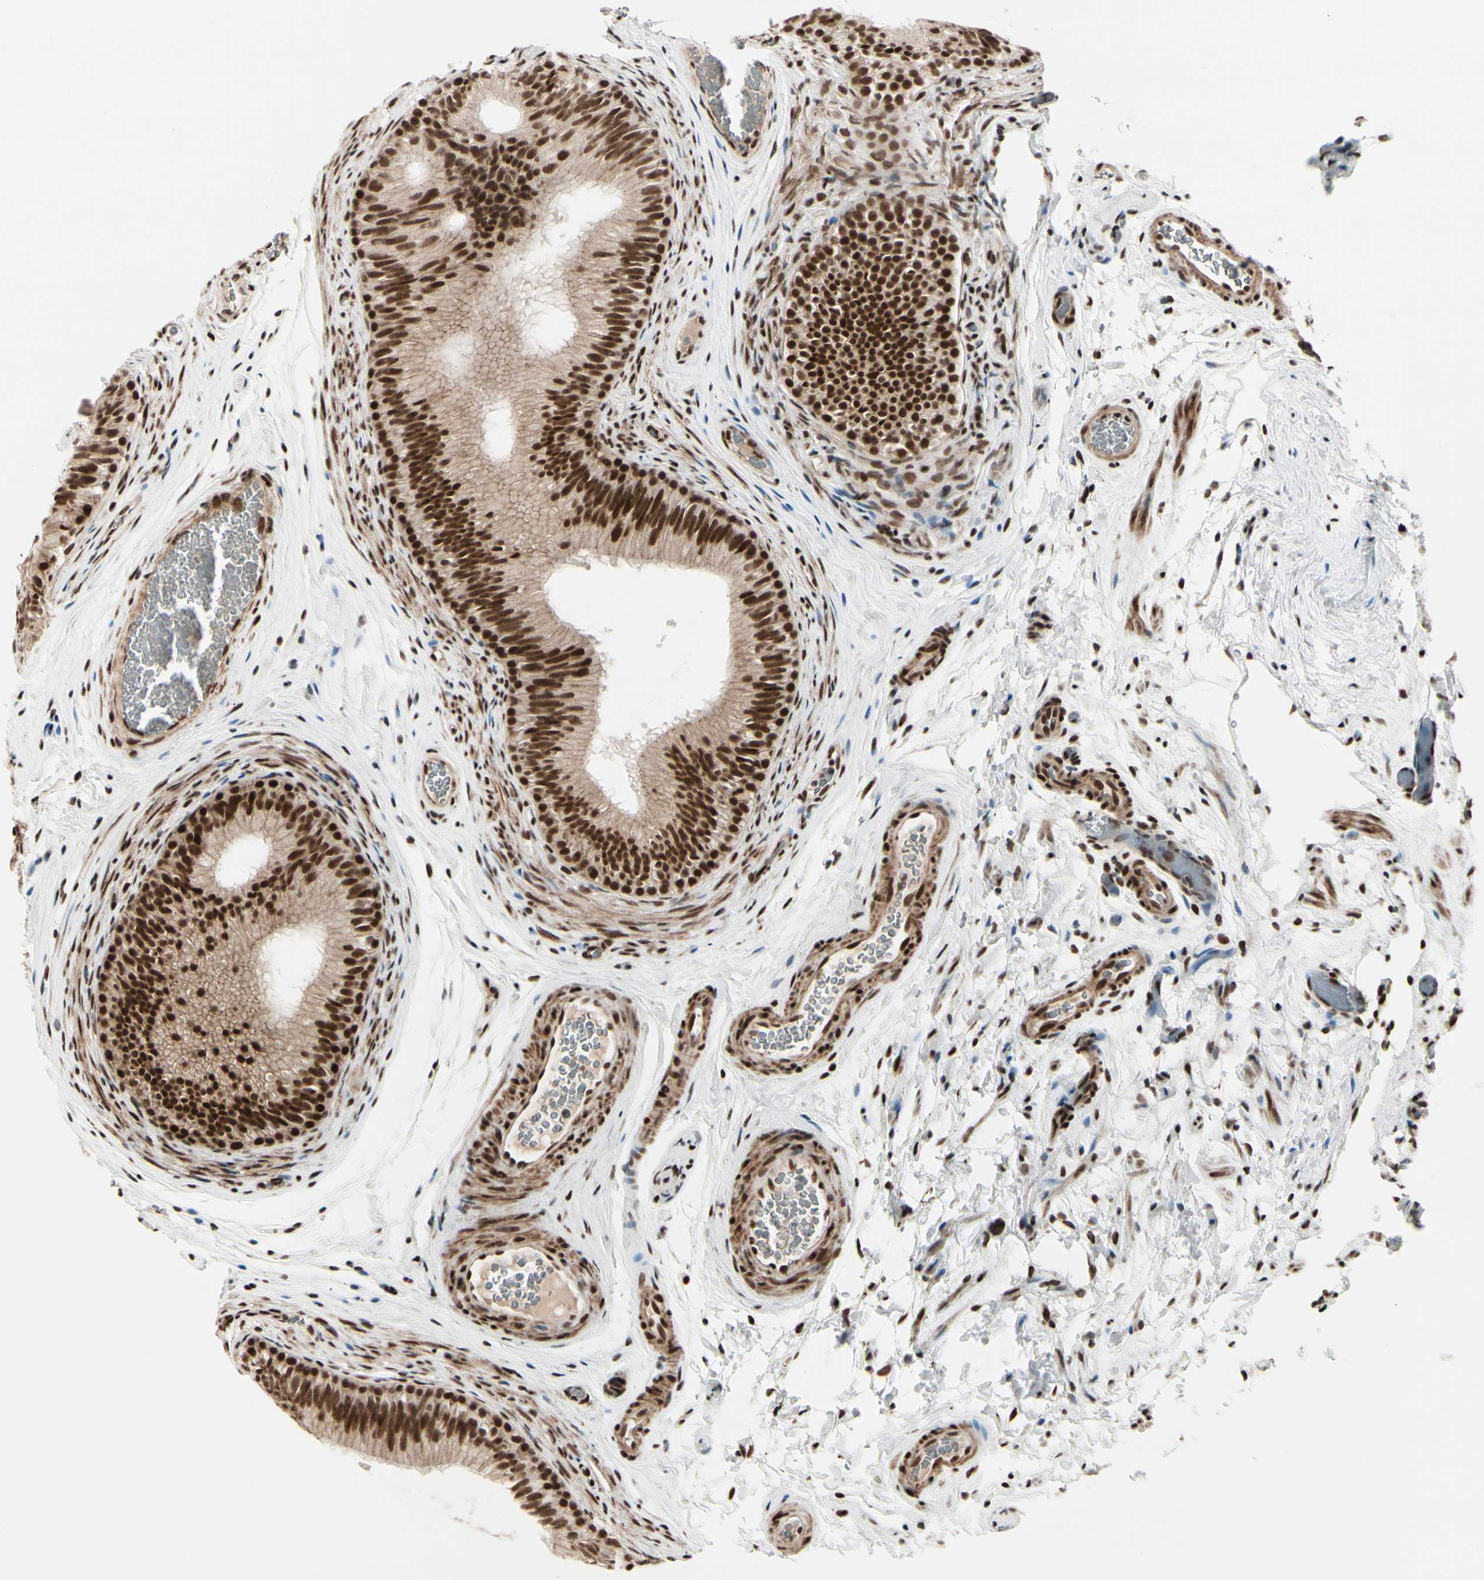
{"staining": {"intensity": "strong", "quantity": ">75%", "location": "nuclear"}, "tissue": "epididymis", "cell_type": "Glandular cells", "image_type": "normal", "snomed": [{"axis": "morphology", "description": "Normal tissue, NOS"}, {"axis": "topography", "description": "Epididymis"}], "caption": "Human epididymis stained with a brown dye reveals strong nuclear positive staining in about >75% of glandular cells.", "gene": "CHAMP1", "patient": {"sex": "male", "age": 36}}